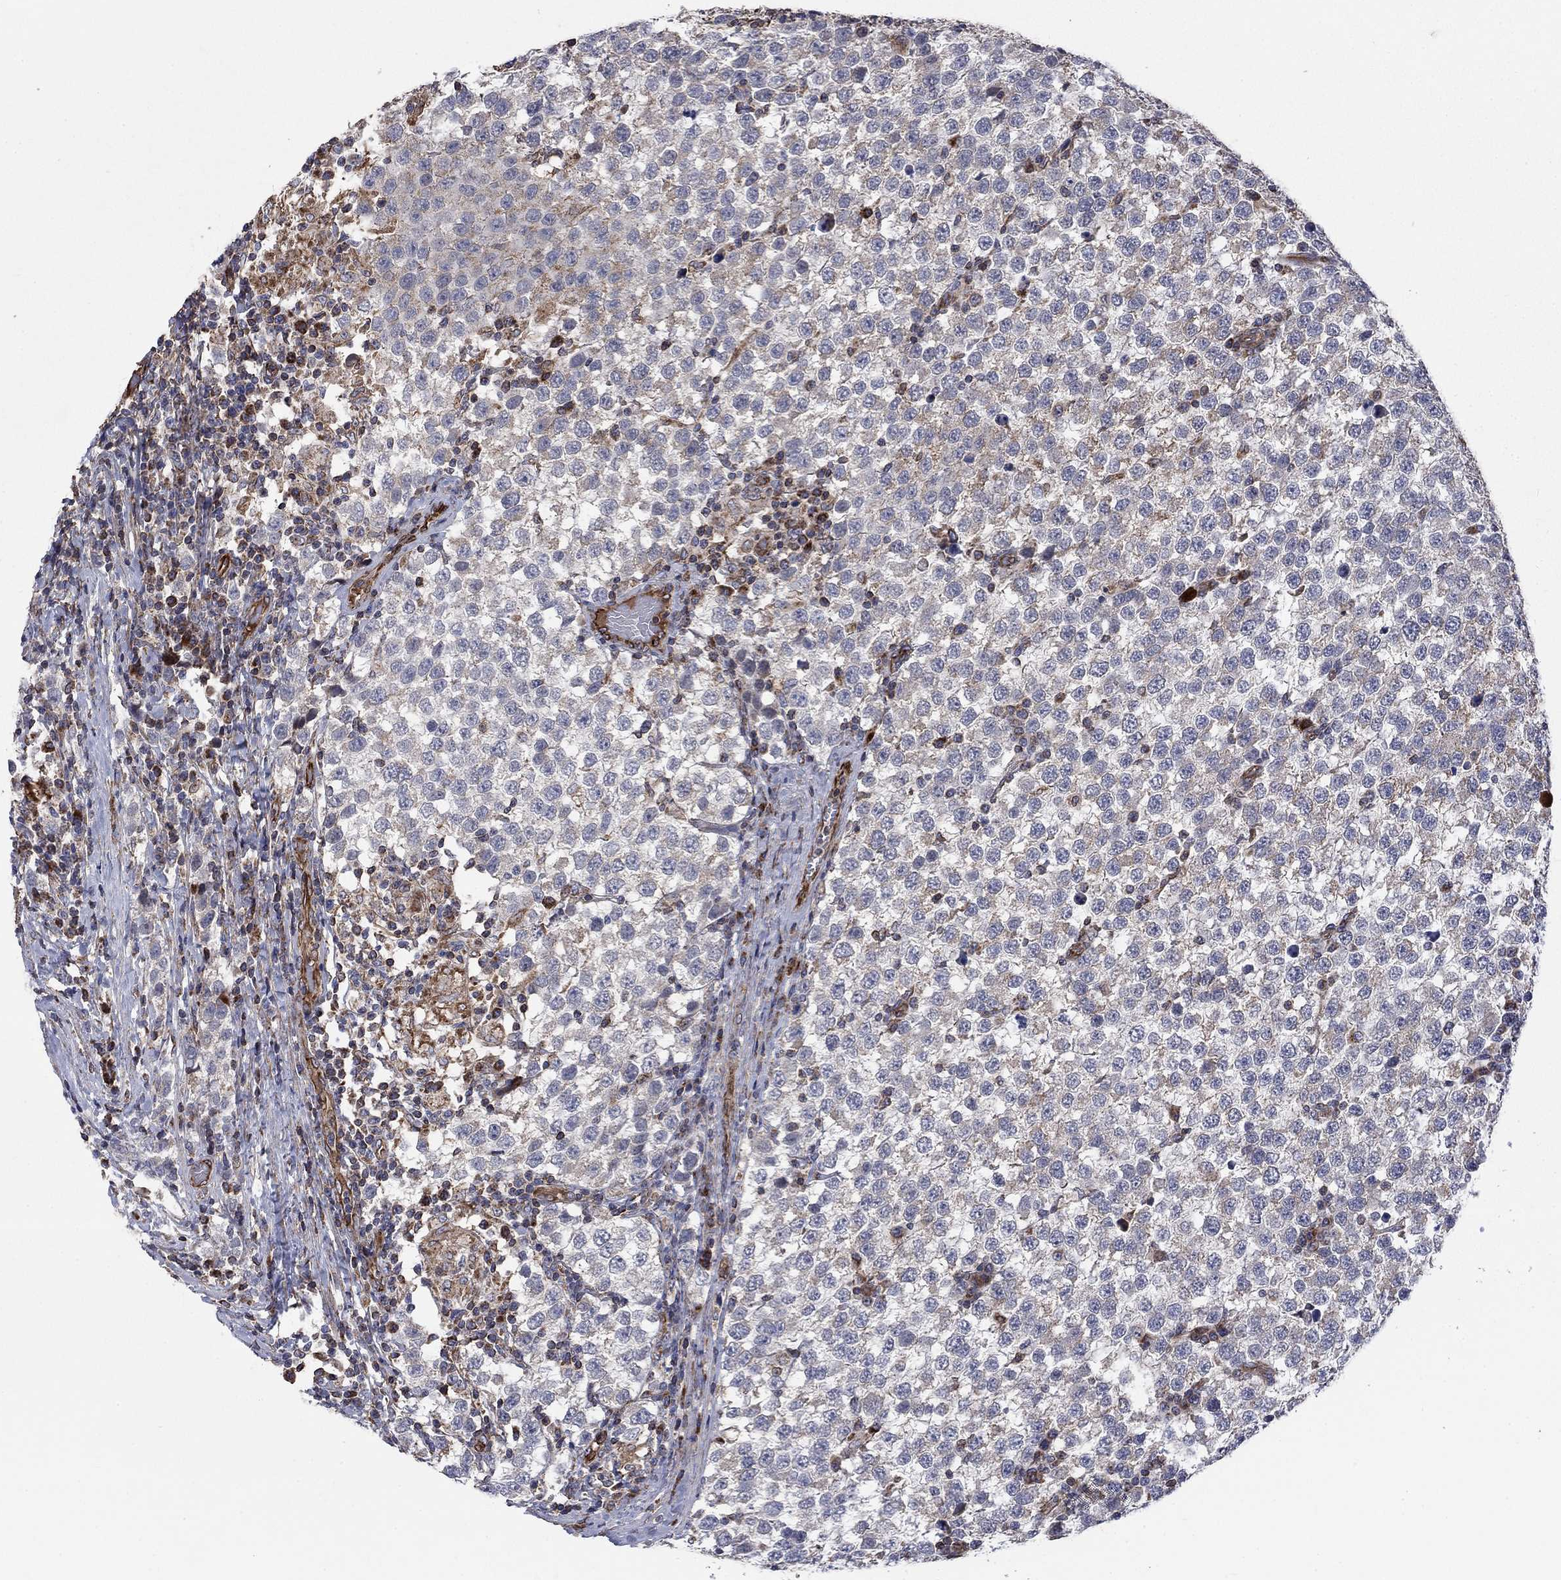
{"staining": {"intensity": "weak", "quantity": "<25%", "location": "cytoplasmic/membranous"}, "tissue": "testis cancer", "cell_type": "Tumor cells", "image_type": "cancer", "snomed": [{"axis": "morphology", "description": "Seminoma, NOS"}, {"axis": "topography", "description": "Testis"}], "caption": "The immunohistochemistry (IHC) image has no significant positivity in tumor cells of testis cancer (seminoma) tissue.", "gene": "NDUFC1", "patient": {"sex": "male", "age": 34}}